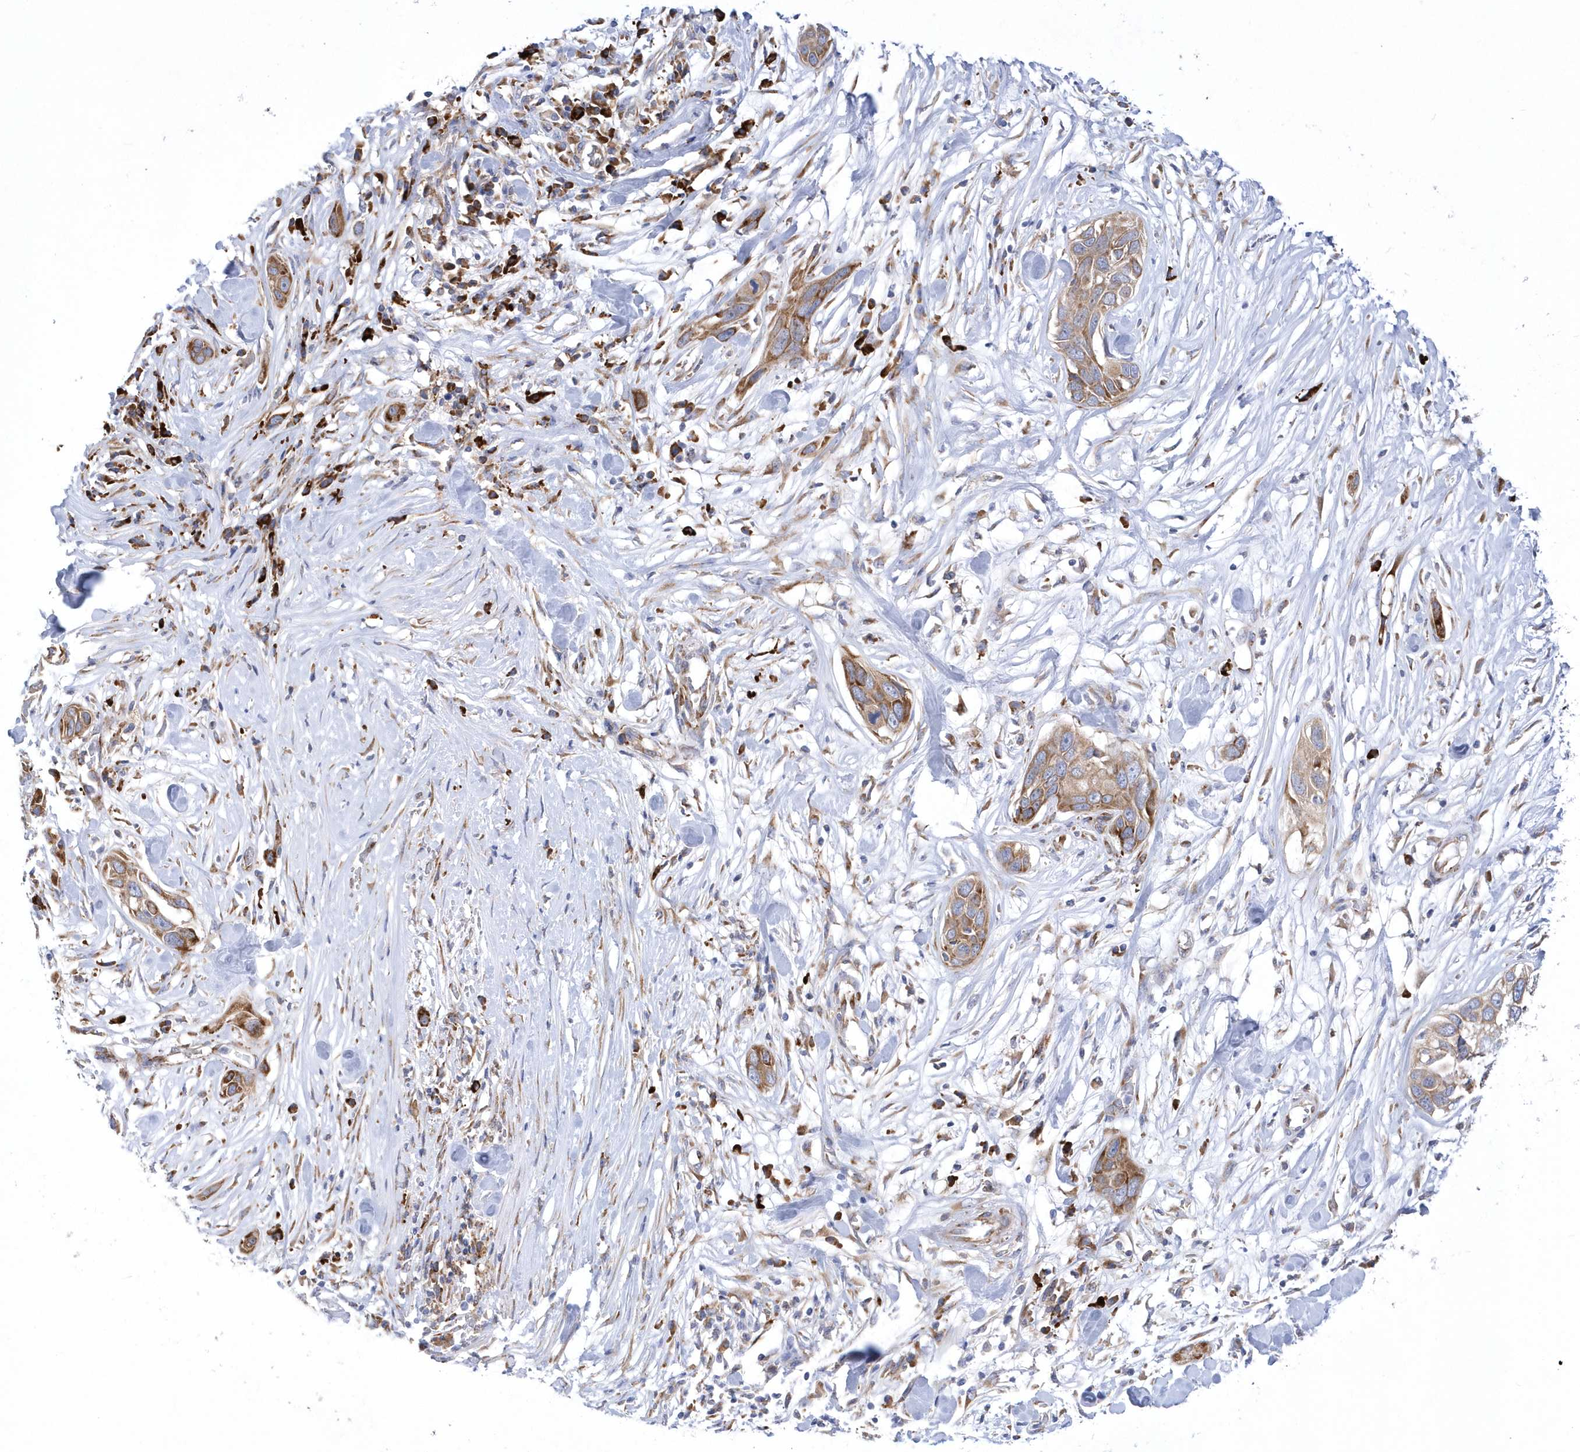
{"staining": {"intensity": "moderate", "quantity": ">75%", "location": "cytoplasmic/membranous"}, "tissue": "pancreatic cancer", "cell_type": "Tumor cells", "image_type": "cancer", "snomed": [{"axis": "morphology", "description": "Adenocarcinoma, NOS"}, {"axis": "topography", "description": "Pancreas"}], "caption": "Pancreatic cancer stained for a protein reveals moderate cytoplasmic/membranous positivity in tumor cells.", "gene": "MED31", "patient": {"sex": "female", "age": 60}}